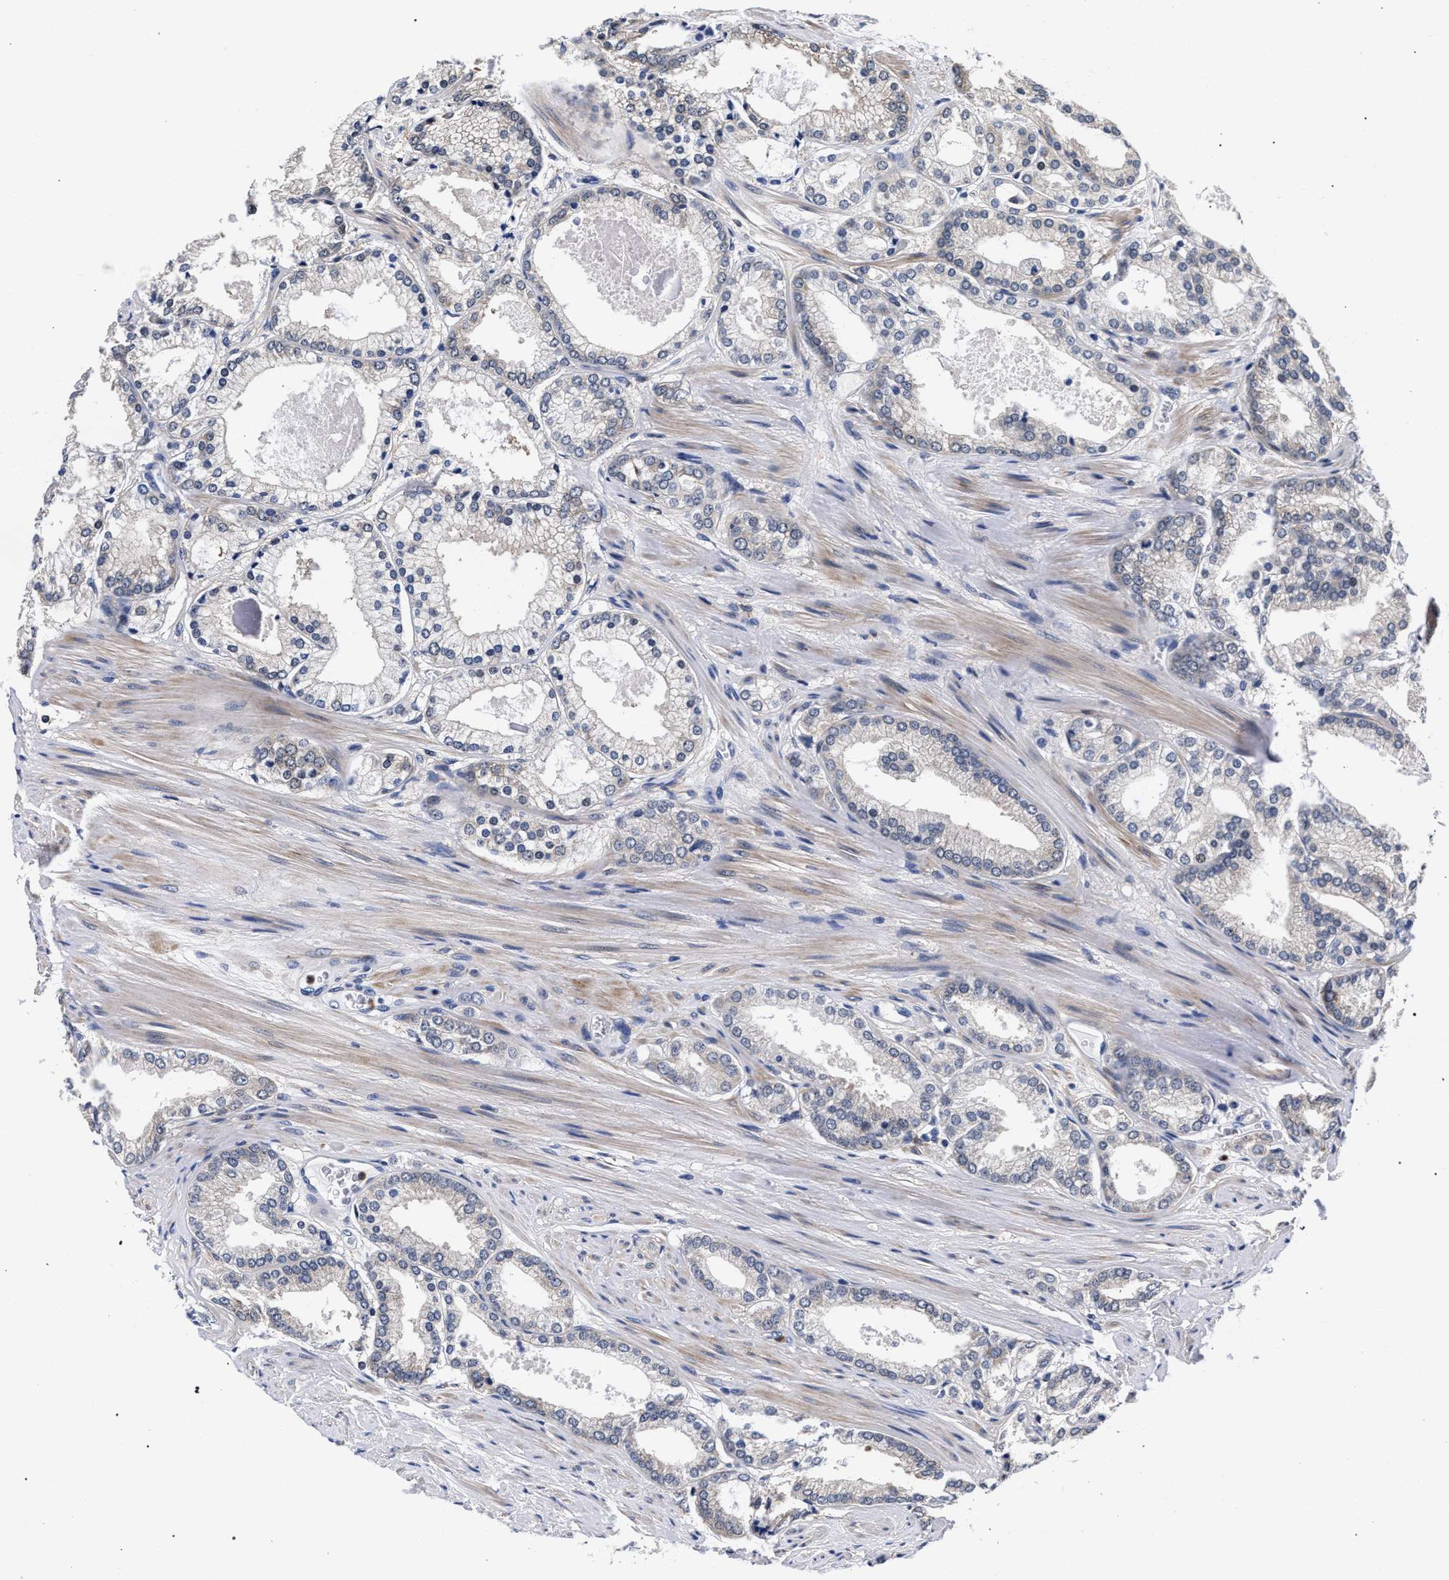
{"staining": {"intensity": "negative", "quantity": "none", "location": "none"}, "tissue": "prostate cancer", "cell_type": "Tumor cells", "image_type": "cancer", "snomed": [{"axis": "morphology", "description": "Adenocarcinoma, High grade"}, {"axis": "topography", "description": "Prostate"}], "caption": "Immunohistochemistry image of neoplastic tissue: prostate cancer stained with DAB shows no significant protein expression in tumor cells. (Stains: DAB (3,3'-diaminobenzidine) immunohistochemistry (IHC) with hematoxylin counter stain, Microscopy: brightfield microscopy at high magnification).", "gene": "ZNF462", "patient": {"sex": "male", "age": 61}}